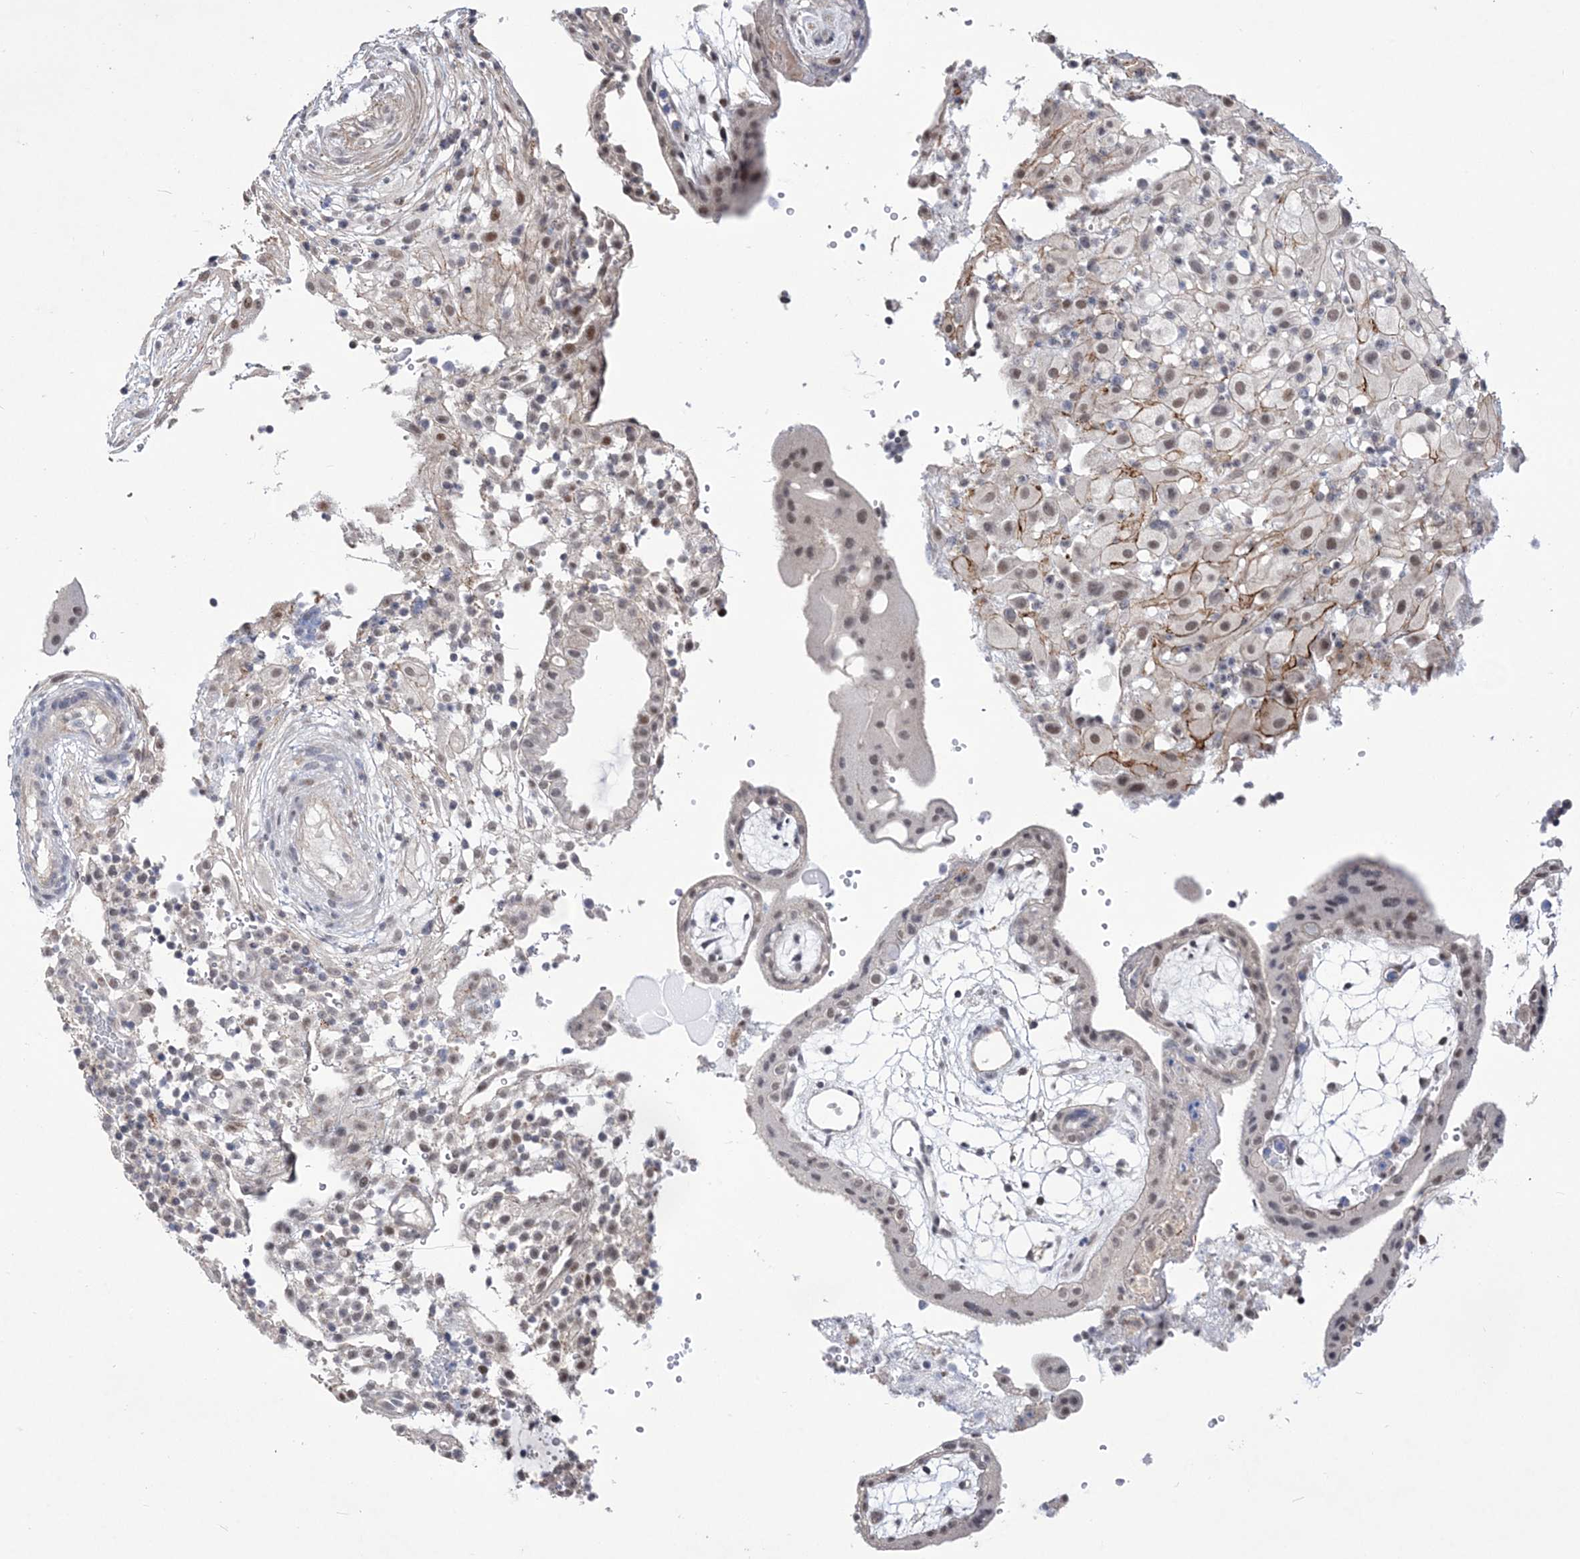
{"staining": {"intensity": "moderate", "quantity": "25%-75%", "location": "nuclear"}, "tissue": "placenta", "cell_type": "Trophoblastic cells", "image_type": "normal", "snomed": [{"axis": "morphology", "description": "Normal tissue, NOS"}, {"axis": "topography", "description": "Placenta"}], "caption": "A photomicrograph of human placenta stained for a protein shows moderate nuclear brown staining in trophoblastic cells.", "gene": "BOD1L1", "patient": {"sex": "female", "age": 18}}